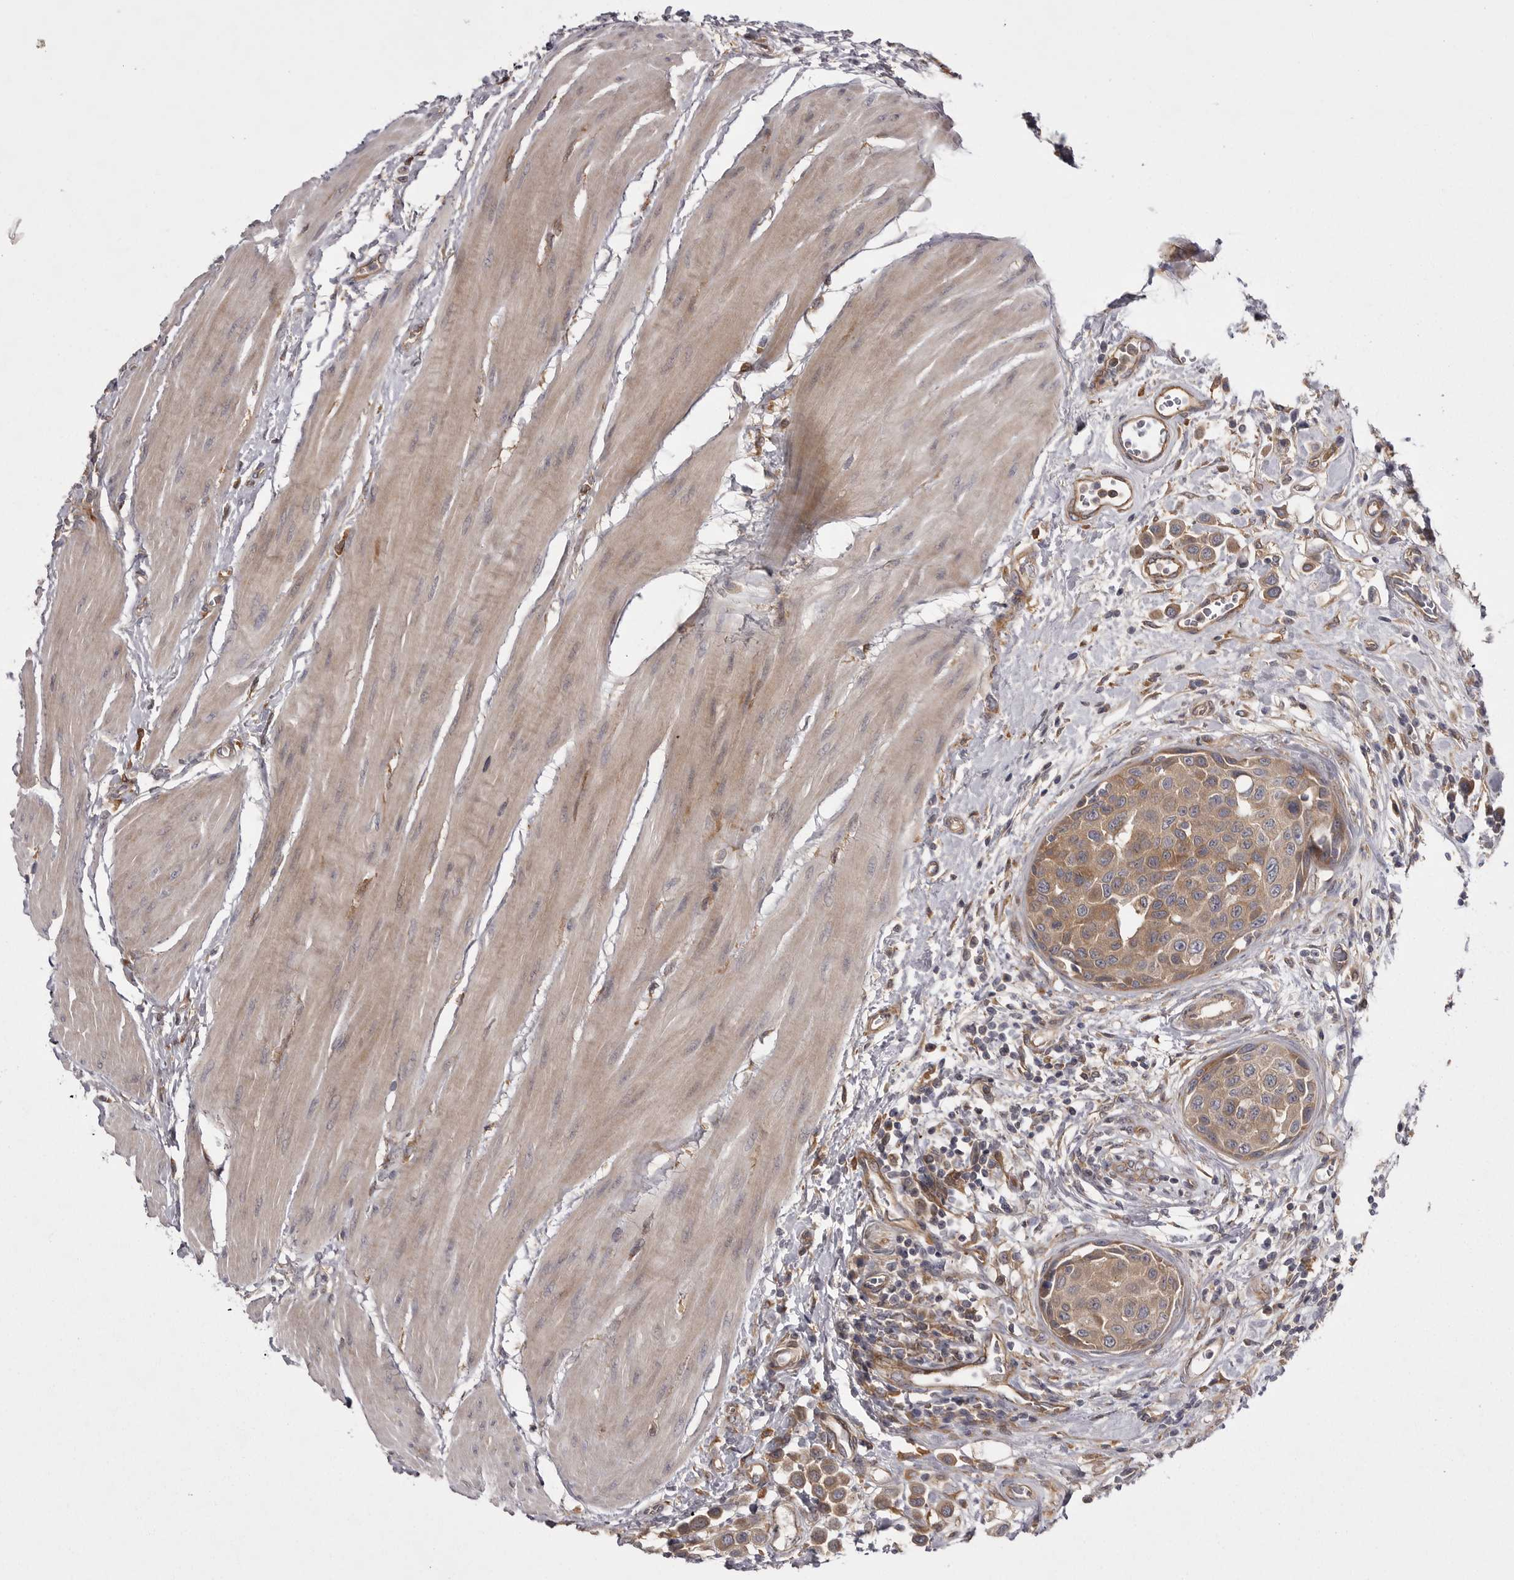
{"staining": {"intensity": "moderate", "quantity": ">75%", "location": "cytoplasmic/membranous"}, "tissue": "urothelial cancer", "cell_type": "Tumor cells", "image_type": "cancer", "snomed": [{"axis": "morphology", "description": "Urothelial carcinoma, High grade"}, {"axis": "topography", "description": "Urinary bladder"}], "caption": "Immunohistochemistry (DAB) staining of human urothelial cancer demonstrates moderate cytoplasmic/membranous protein staining in approximately >75% of tumor cells. (IHC, brightfield microscopy, high magnification).", "gene": "OSBPL9", "patient": {"sex": "male", "age": 50}}